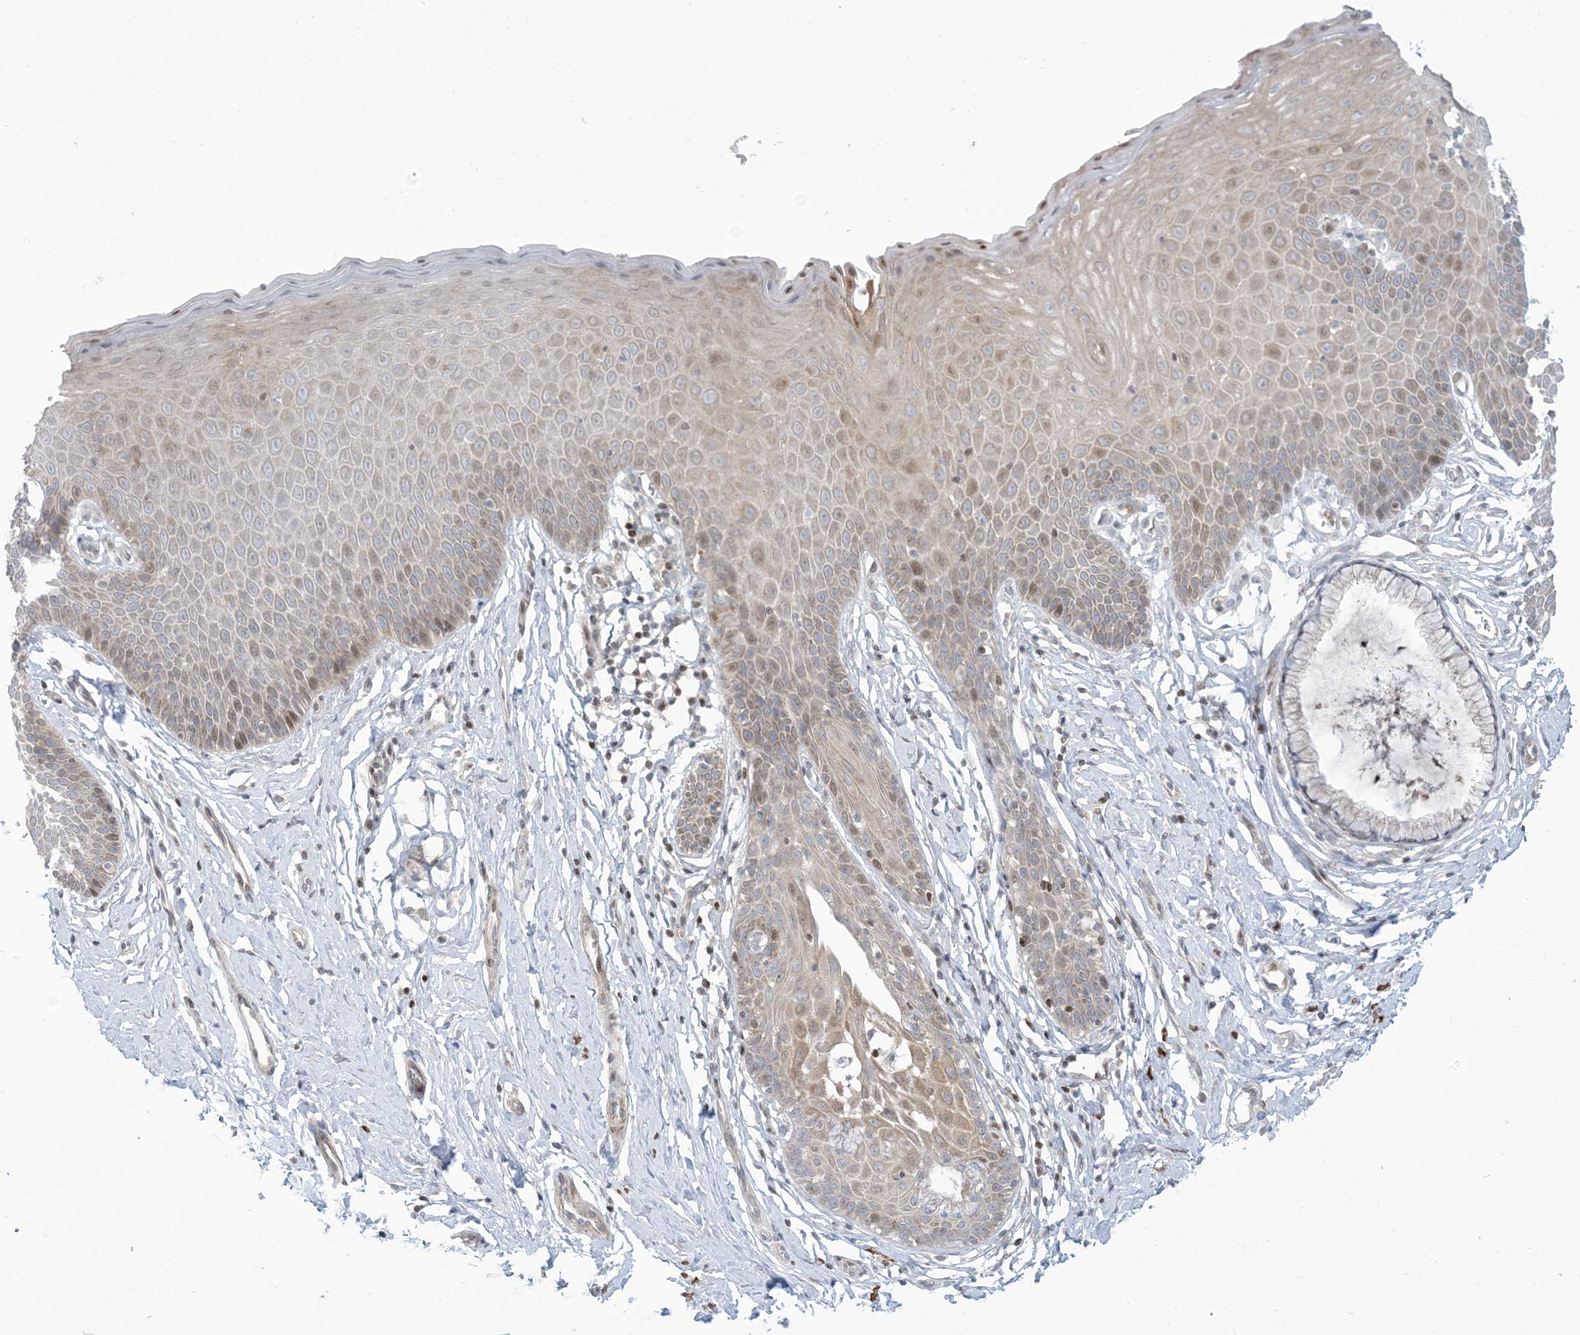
{"staining": {"intensity": "negative", "quantity": "none", "location": "none"}, "tissue": "cervix", "cell_type": "Glandular cells", "image_type": "normal", "snomed": [{"axis": "morphology", "description": "Normal tissue, NOS"}, {"axis": "topography", "description": "Cervix"}], "caption": "There is no significant staining in glandular cells of cervix. Brightfield microscopy of IHC stained with DAB (3,3'-diaminobenzidine) (brown) and hematoxylin (blue), captured at high magnification.", "gene": "AFTPH", "patient": {"sex": "female", "age": 36}}